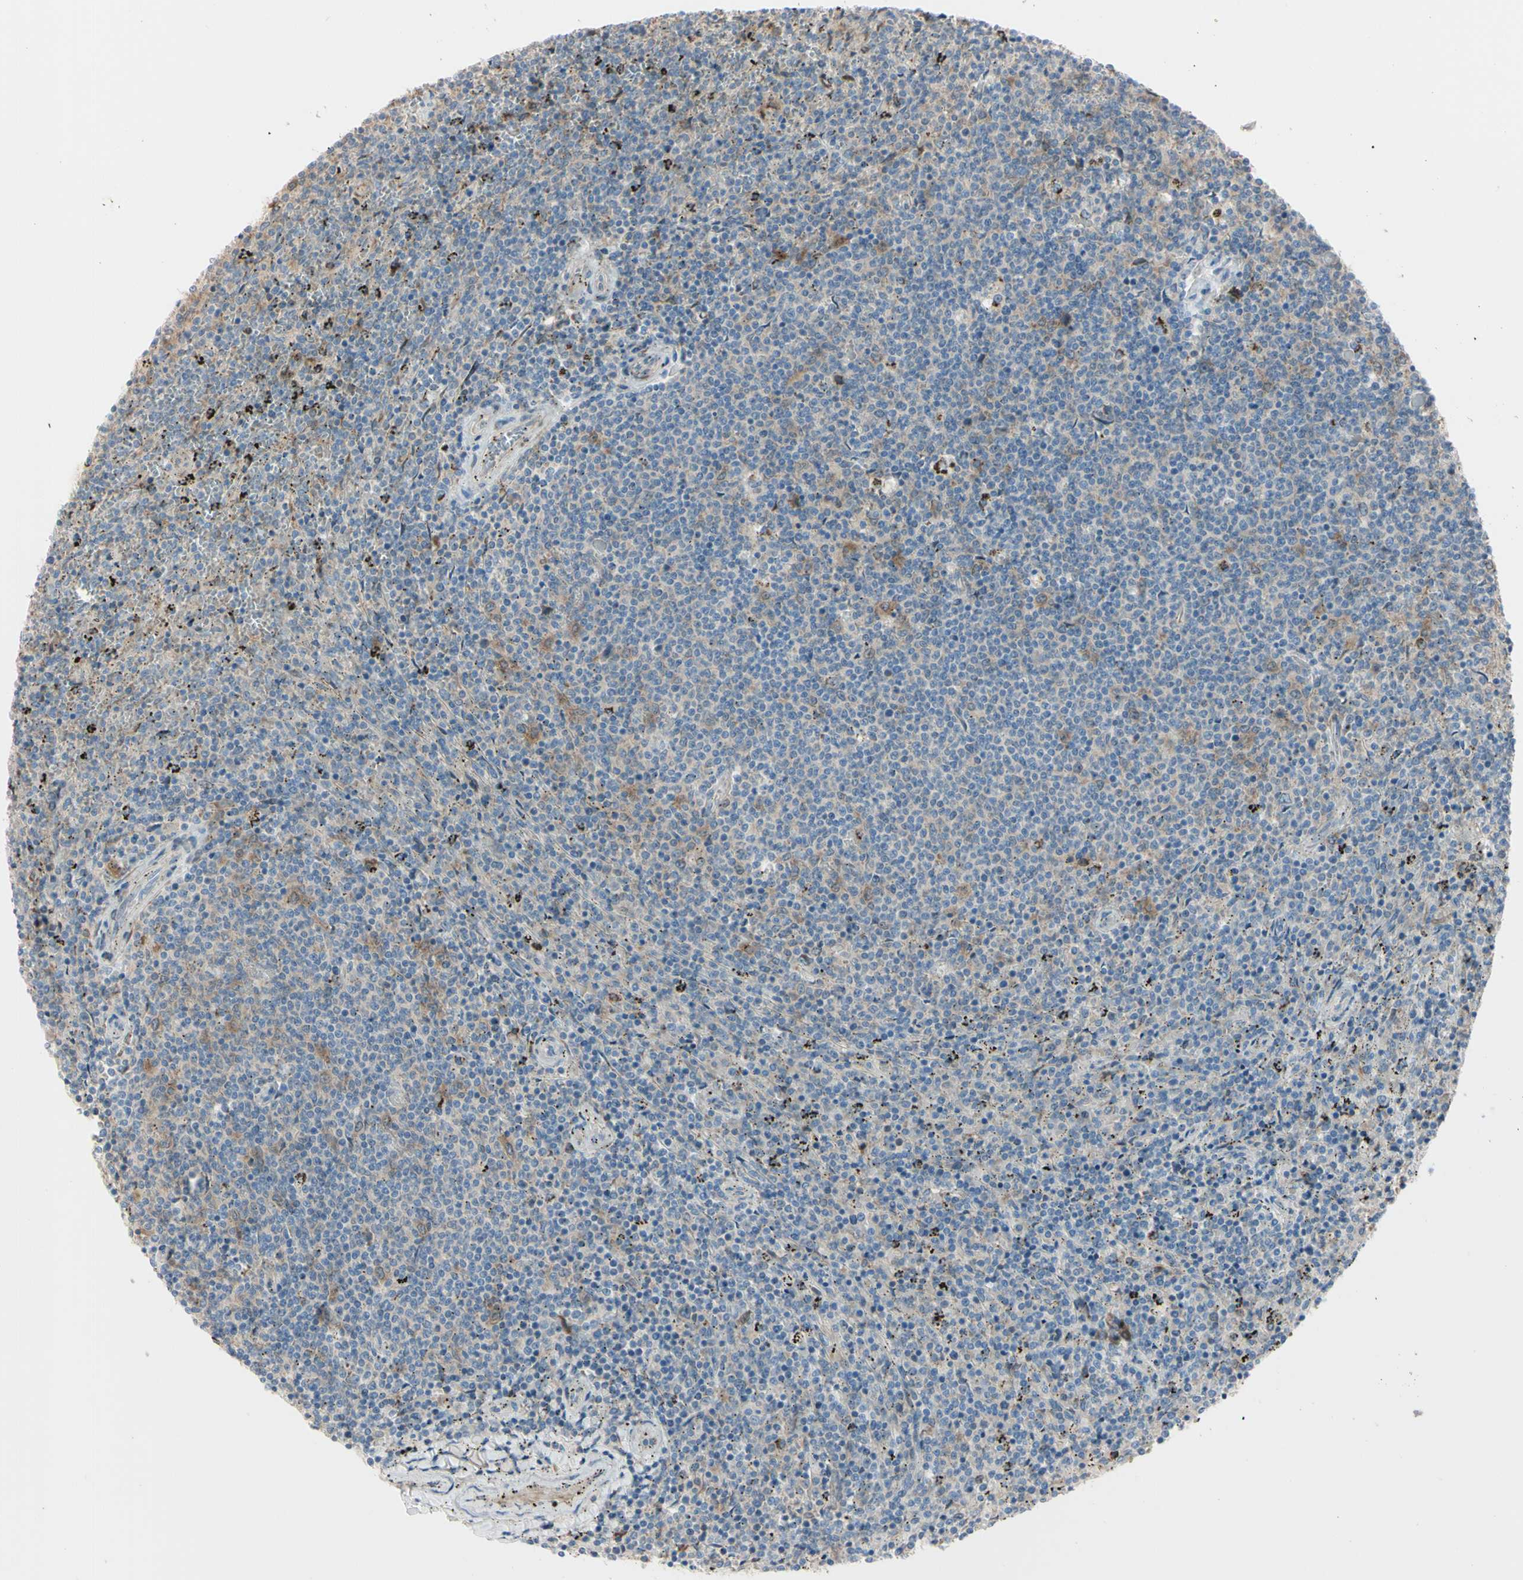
{"staining": {"intensity": "moderate", "quantity": "<25%", "location": "cytoplasmic/membranous"}, "tissue": "lymphoma", "cell_type": "Tumor cells", "image_type": "cancer", "snomed": [{"axis": "morphology", "description": "Malignant lymphoma, non-Hodgkin's type, Low grade"}, {"axis": "topography", "description": "Spleen"}], "caption": "Human lymphoma stained with a brown dye exhibits moderate cytoplasmic/membranous positive expression in approximately <25% of tumor cells.", "gene": "EIF5A", "patient": {"sex": "female", "age": 50}}